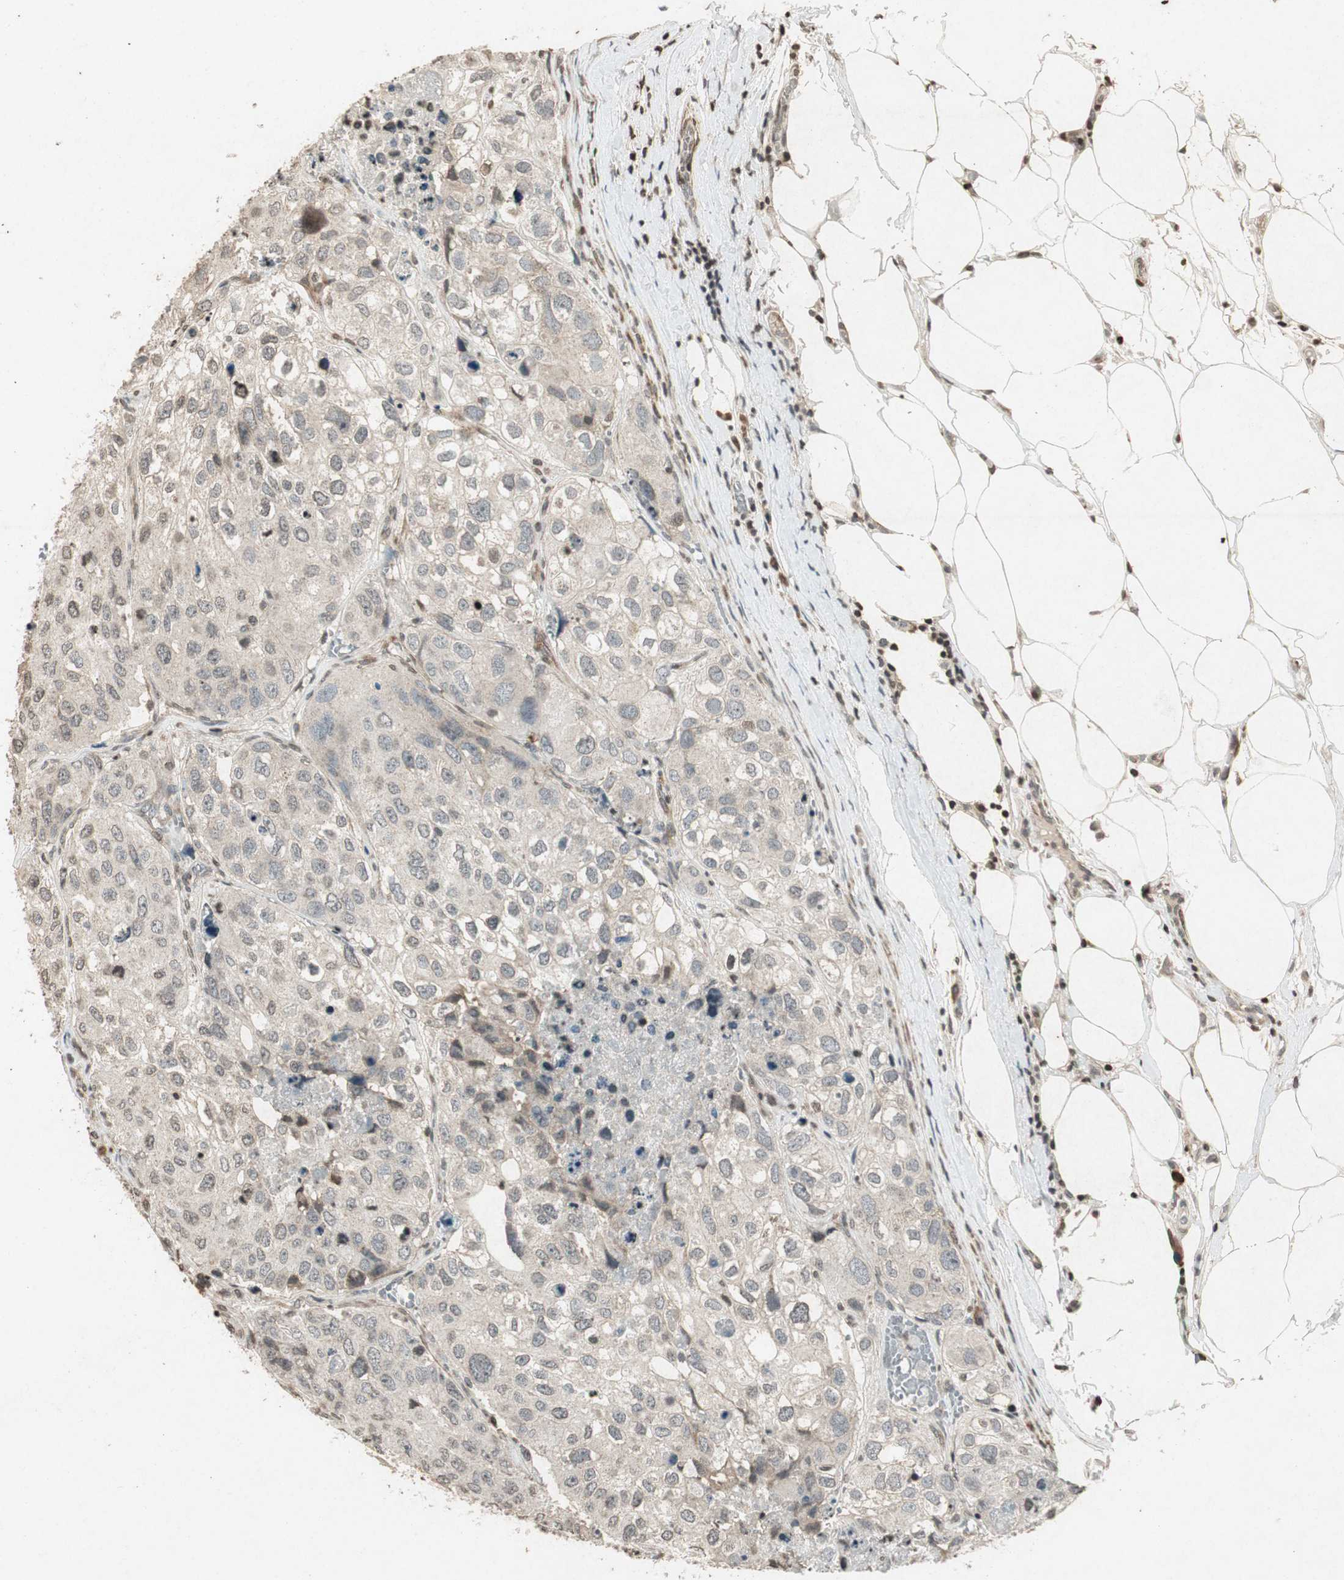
{"staining": {"intensity": "weak", "quantity": ">75%", "location": "cytoplasmic/membranous,nuclear"}, "tissue": "urothelial cancer", "cell_type": "Tumor cells", "image_type": "cancer", "snomed": [{"axis": "morphology", "description": "Urothelial carcinoma, High grade"}, {"axis": "topography", "description": "Lymph node"}, {"axis": "topography", "description": "Urinary bladder"}], "caption": "This is an image of immunohistochemistry (IHC) staining of urothelial cancer, which shows weak staining in the cytoplasmic/membranous and nuclear of tumor cells.", "gene": "PRKG1", "patient": {"sex": "male", "age": 51}}